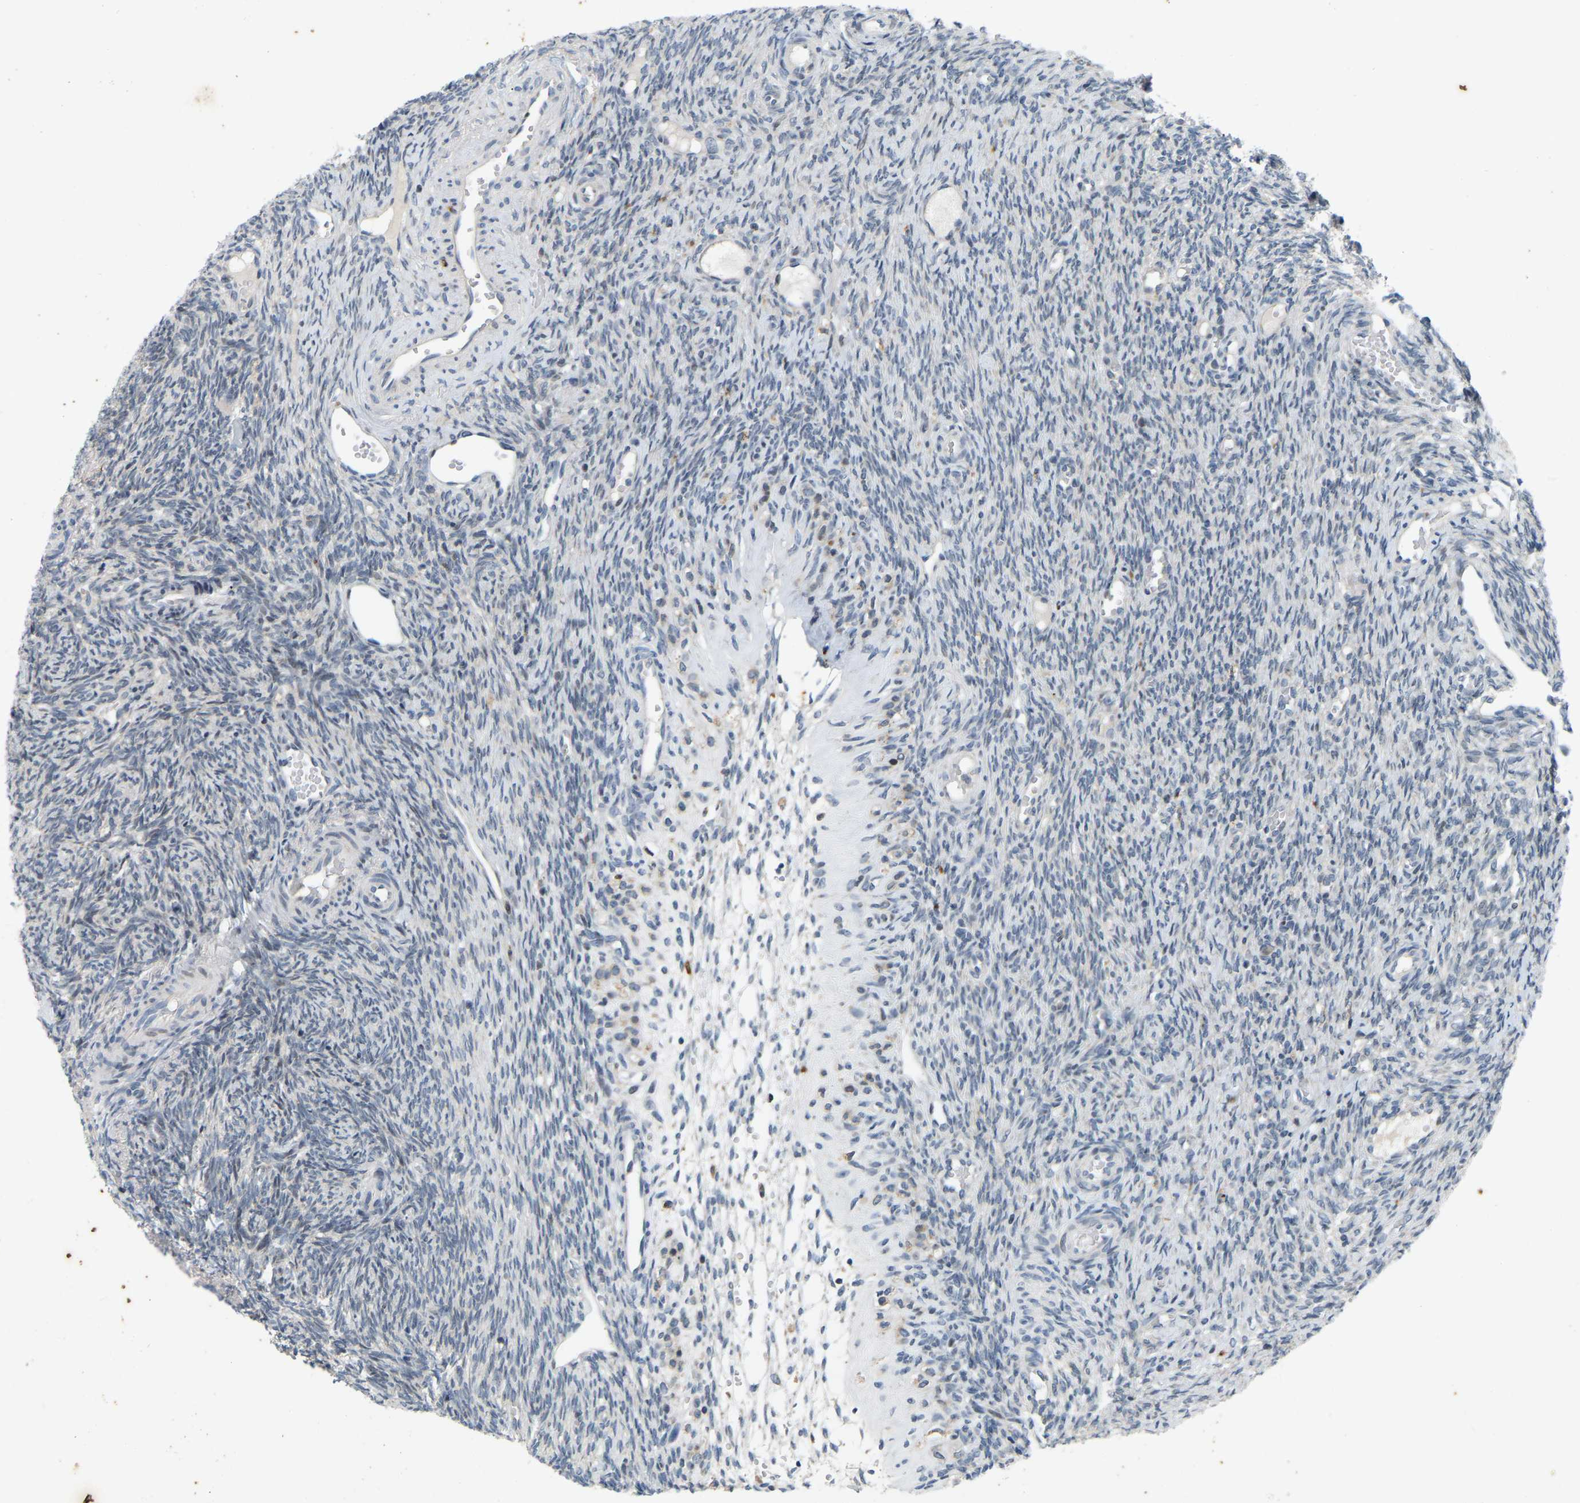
{"staining": {"intensity": "negative", "quantity": "none", "location": "none"}, "tissue": "ovary", "cell_type": "Ovarian stroma cells", "image_type": "normal", "snomed": [{"axis": "morphology", "description": "Normal tissue, NOS"}, {"axis": "topography", "description": "Ovary"}], "caption": "Human ovary stained for a protein using immunohistochemistry (IHC) demonstrates no positivity in ovarian stroma cells.", "gene": "ENSG00000283765", "patient": {"sex": "female", "age": 41}}